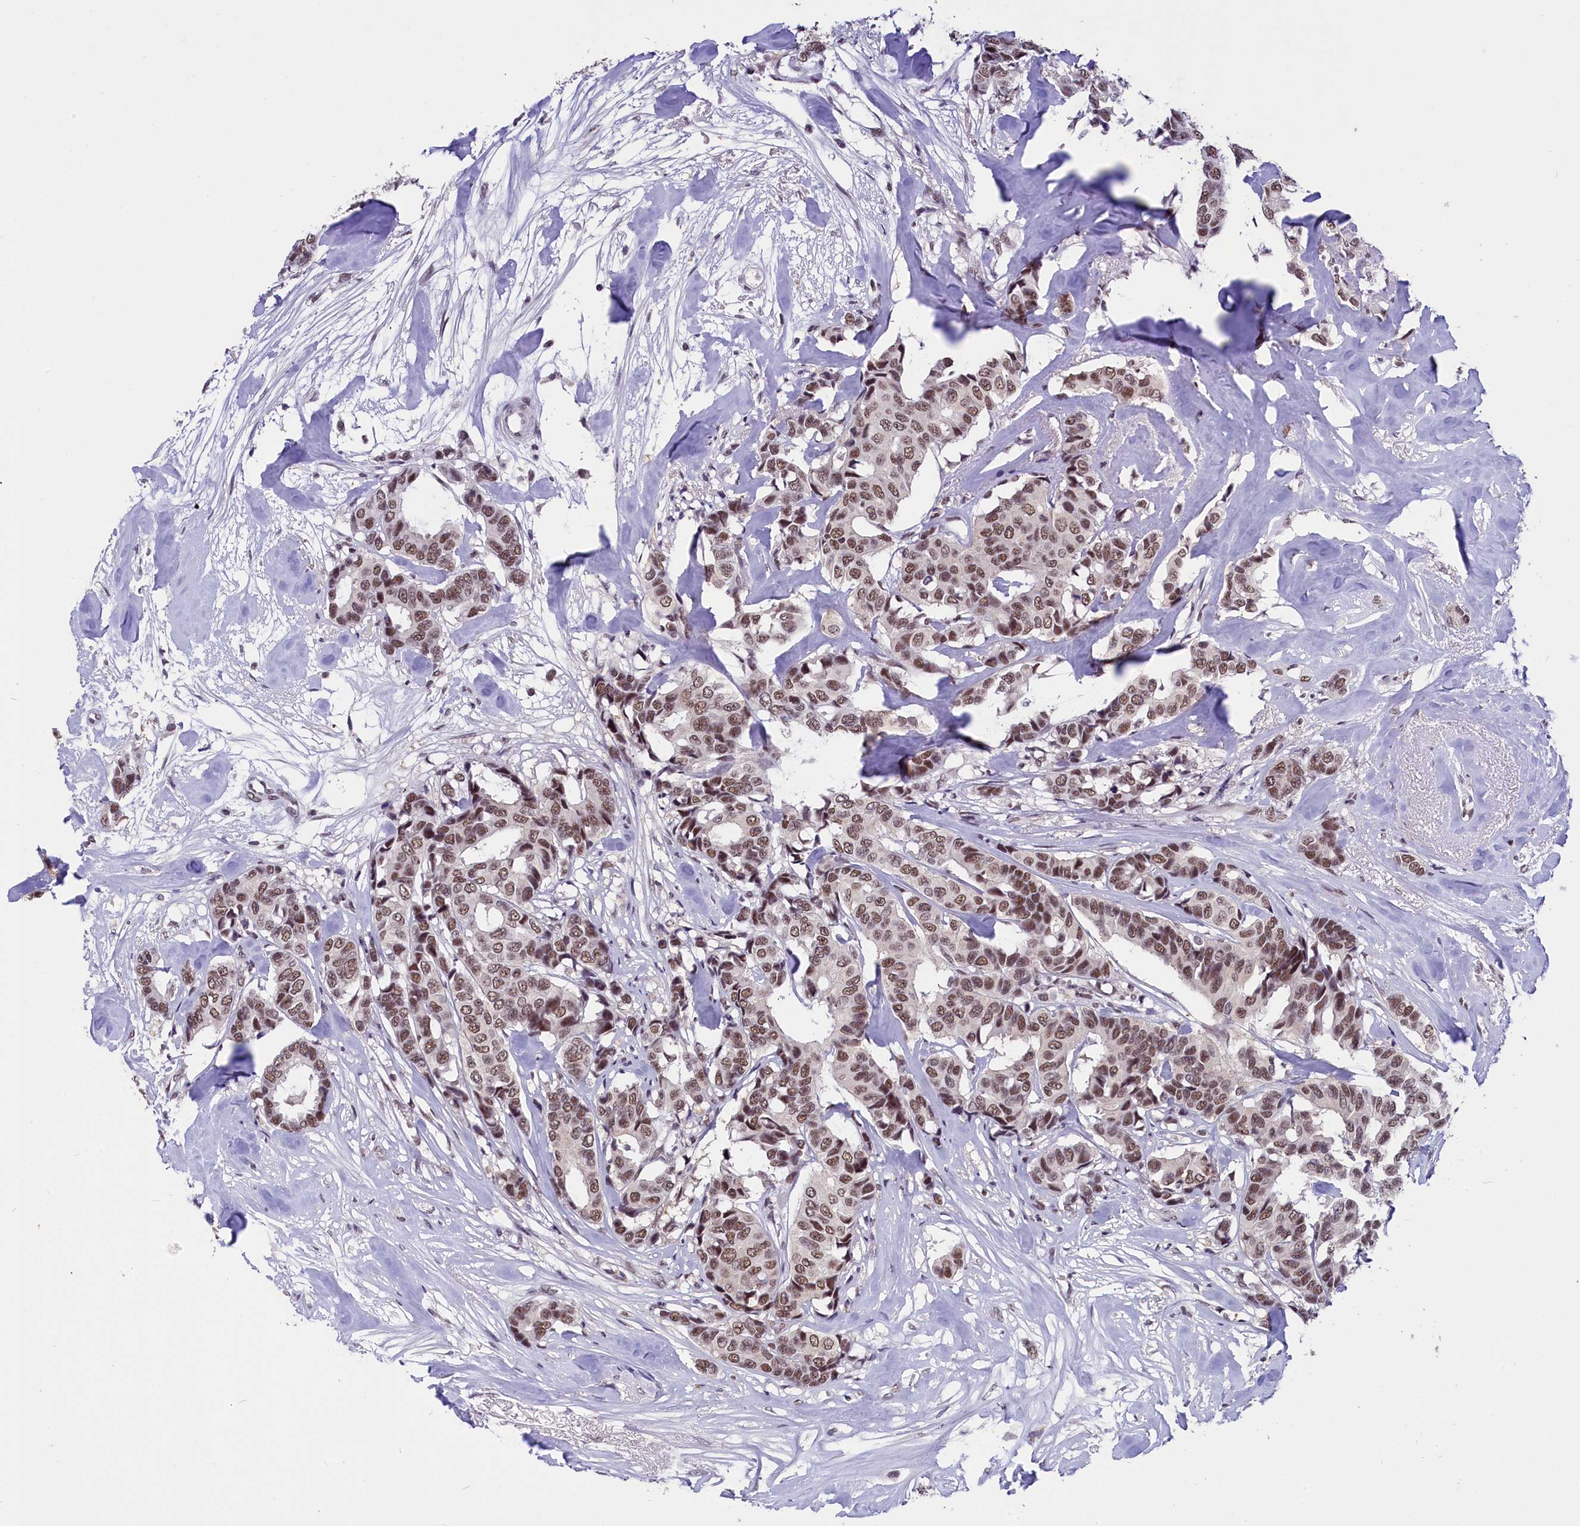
{"staining": {"intensity": "moderate", "quantity": ">75%", "location": "nuclear"}, "tissue": "breast cancer", "cell_type": "Tumor cells", "image_type": "cancer", "snomed": [{"axis": "morphology", "description": "Duct carcinoma"}, {"axis": "topography", "description": "Breast"}], "caption": "Immunohistochemistry (DAB (3,3'-diaminobenzidine)) staining of human invasive ductal carcinoma (breast) displays moderate nuclear protein positivity in approximately >75% of tumor cells.", "gene": "ZC3H4", "patient": {"sex": "female", "age": 87}}